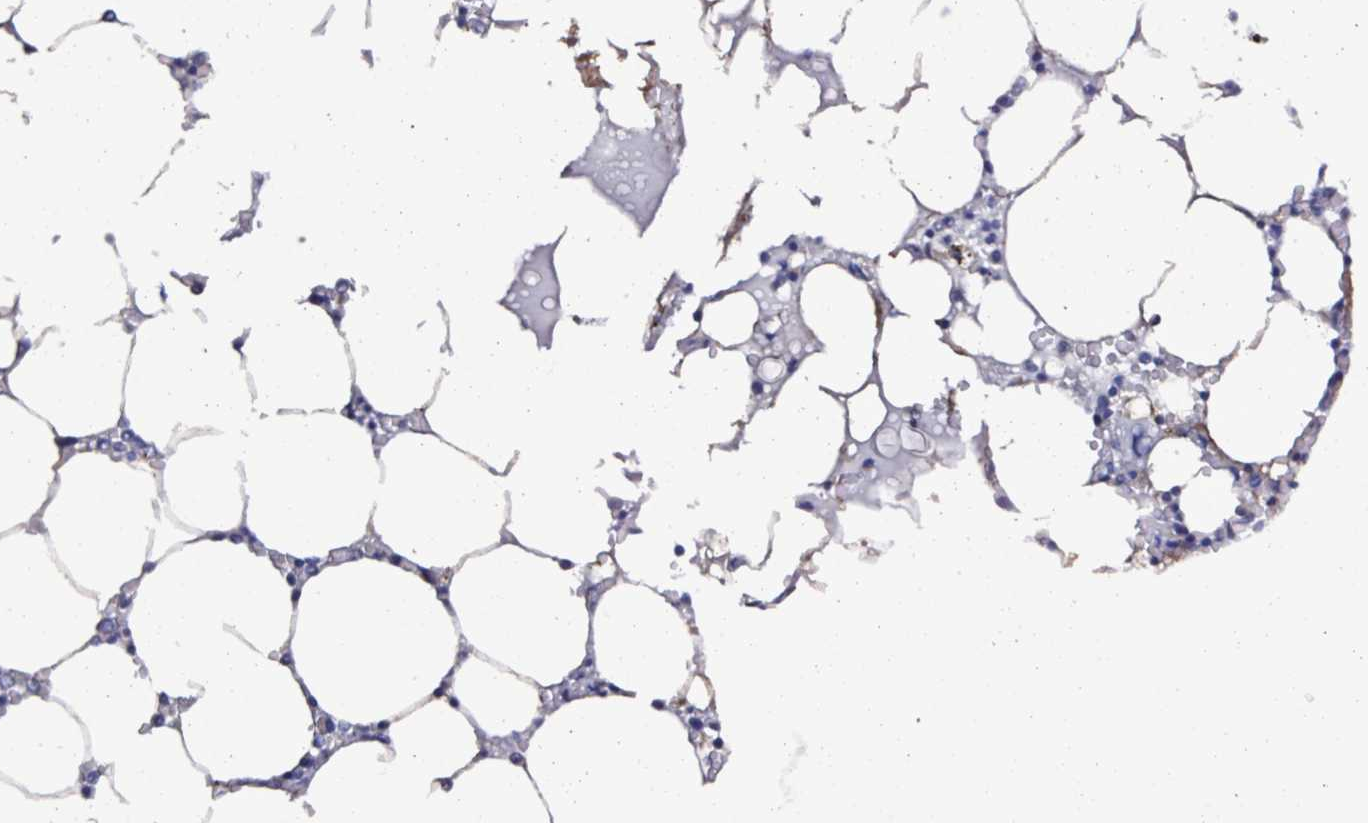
{"staining": {"intensity": "negative", "quantity": "none", "location": "none"}, "tissue": "bone marrow", "cell_type": "Hematopoietic cells", "image_type": "normal", "snomed": [{"axis": "morphology", "description": "Normal tissue, NOS"}, {"axis": "topography", "description": "Bone marrow"}], "caption": "IHC of normal bone marrow reveals no staining in hematopoietic cells. (Stains: DAB (3,3'-diaminobenzidine) immunohistochemistry (IHC) with hematoxylin counter stain, Microscopy: brightfield microscopy at high magnification).", "gene": "PLA2G4E", "patient": {"sex": "male", "age": 64}}